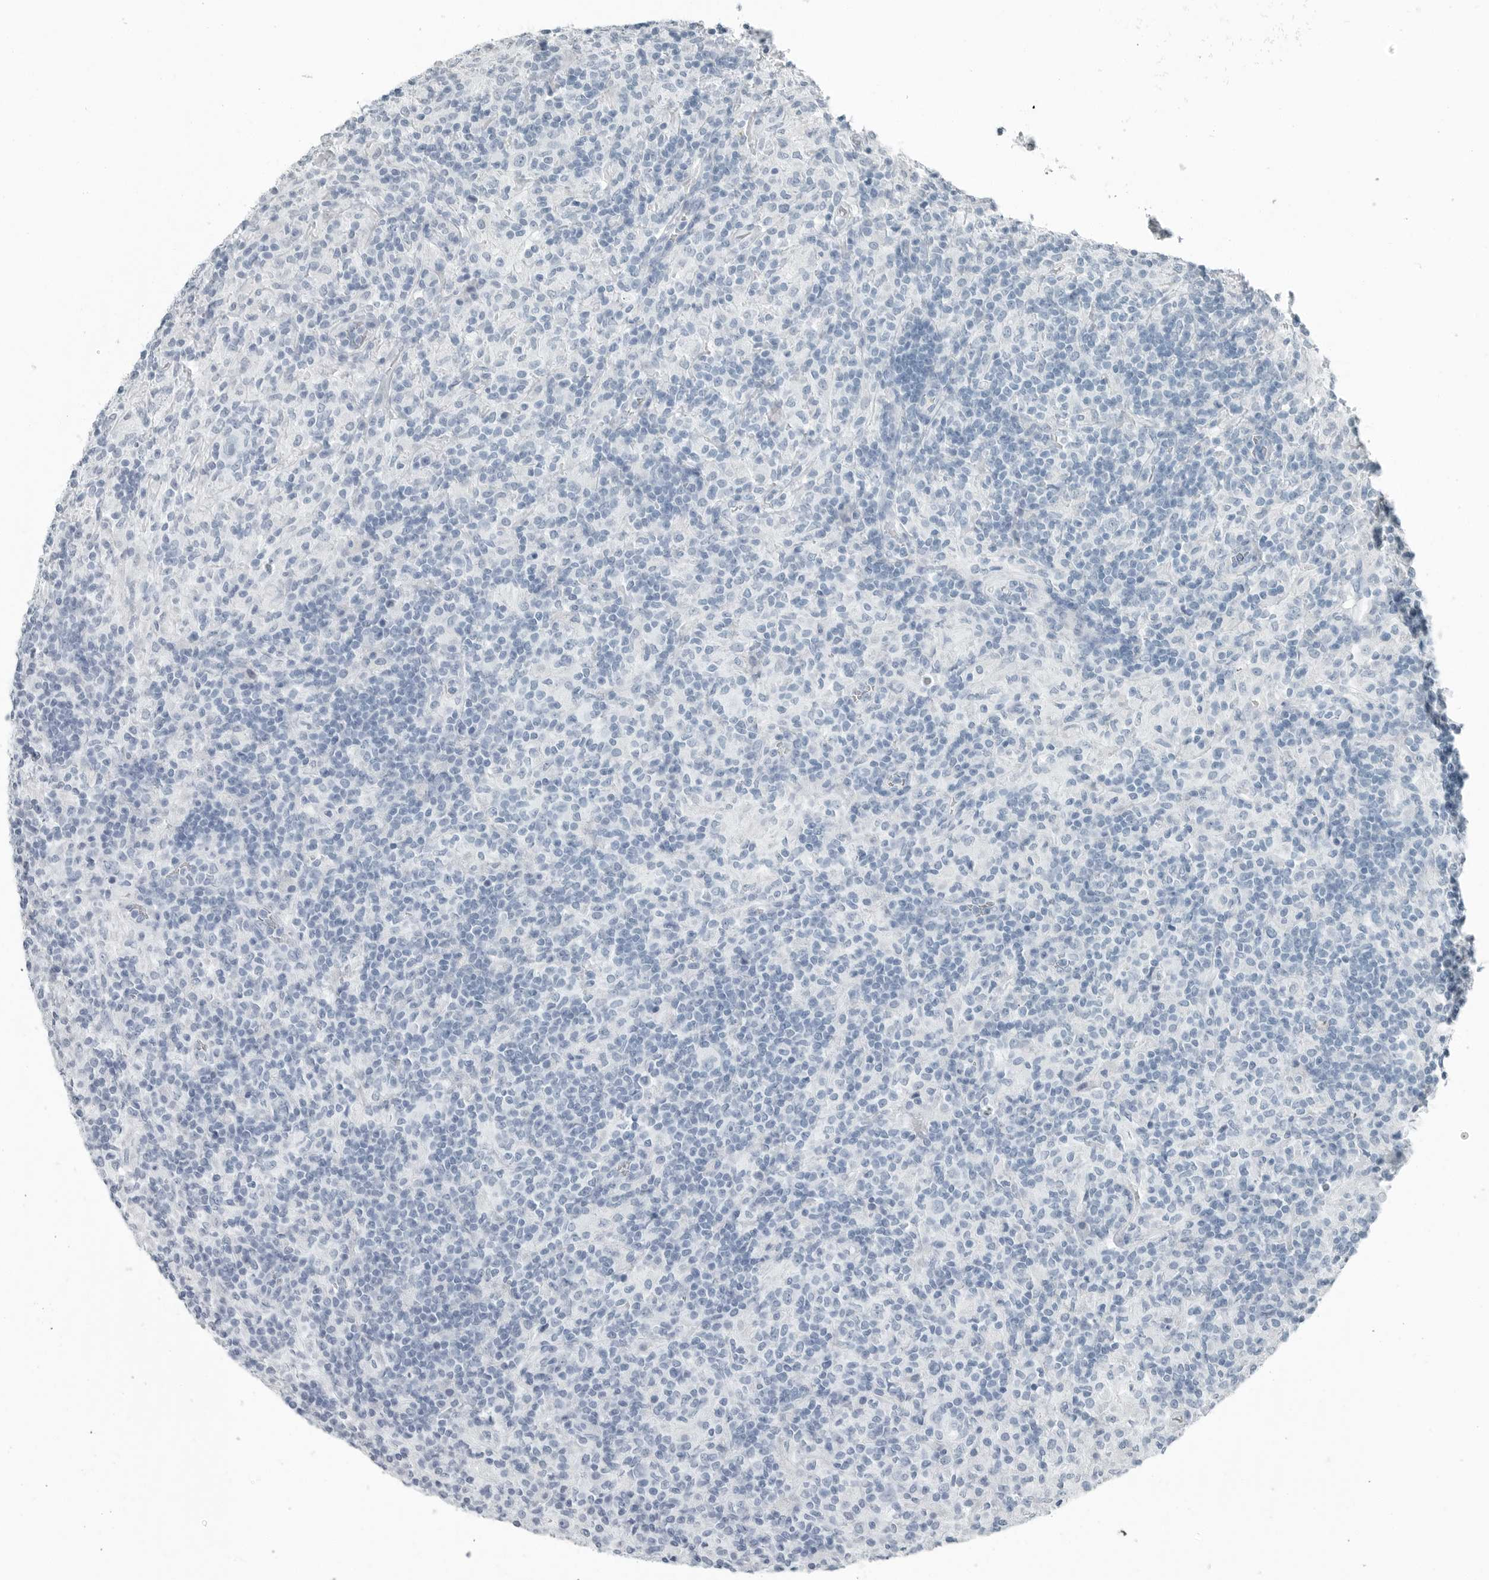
{"staining": {"intensity": "negative", "quantity": "none", "location": "none"}, "tissue": "lymphoma", "cell_type": "Tumor cells", "image_type": "cancer", "snomed": [{"axis": "morphology", "description": "Hodgkin's disease, NOS"}, {"axis": "topography", "description": "Lymph node"}], "caption": "High magnification brightfield microscopy of Hodgkin's disease stained with DAB (brown) and counterstained with hematoxylin (blue): tumor cells show no significant positivity.", "gene": "FABP6", "patient": {"sex": "male", "age": 70}}